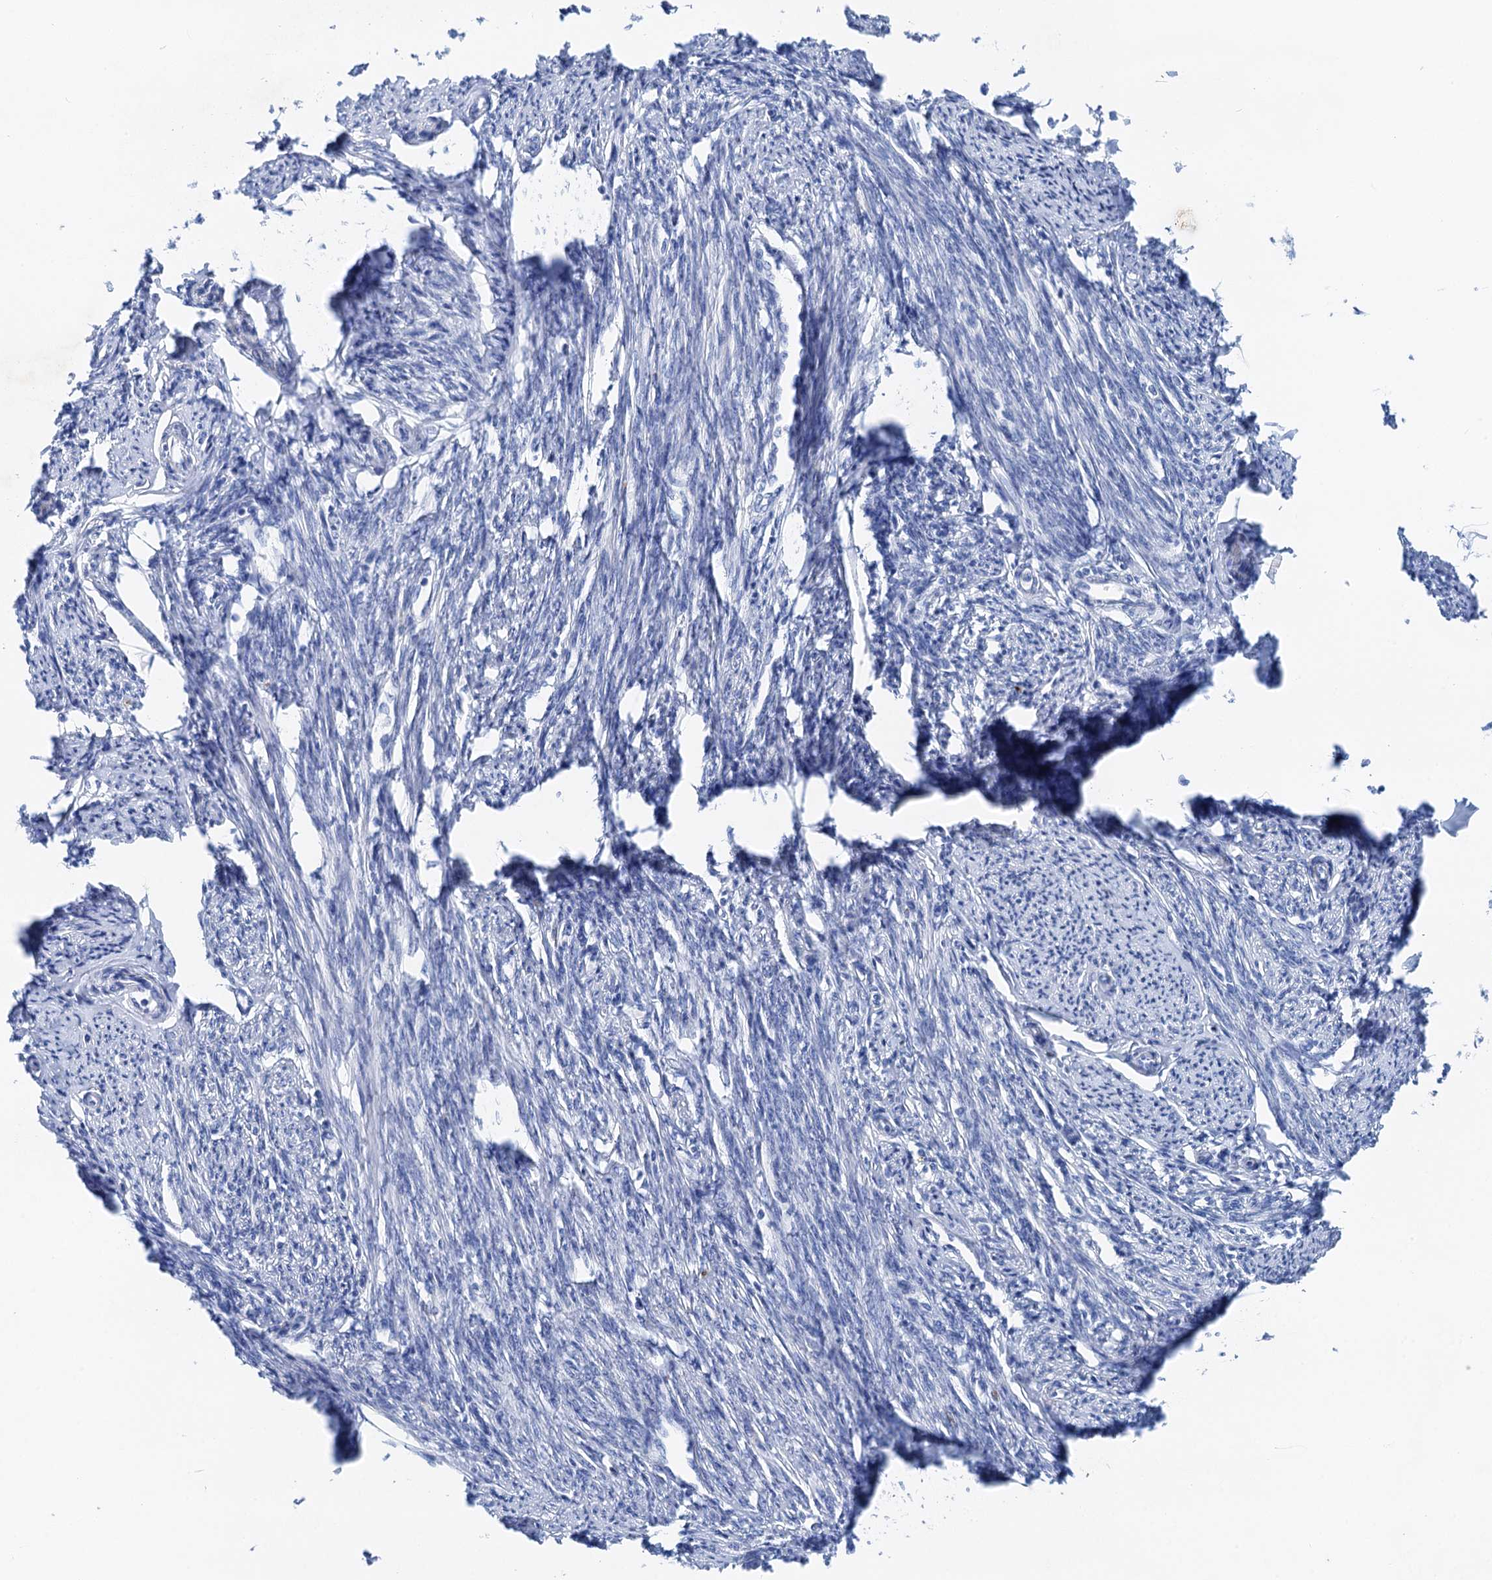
{"staining": {"intensity": "weak", "quantity": "25%-75%", "location": "cytoplasmic/membranous"}, "tissue": "smooth muscle", "cell_type": "Smooth muscle cells", "image_type": "normal", "snomed": [{"axis": "morphology", "description": "Normal tissue, NOS"}, {"axis": "topography", "description": "Smooth muscle"}, {"axis": "topography", "description": "Uterus"}], "caption": "Protein staining of normal smooth muscle shows weak cytoplasmic/membranous expression in about 25%-75% of smooth muscle cells.", "gene": "NLRP10", "patient": {"sex": "female", "age": 59}}